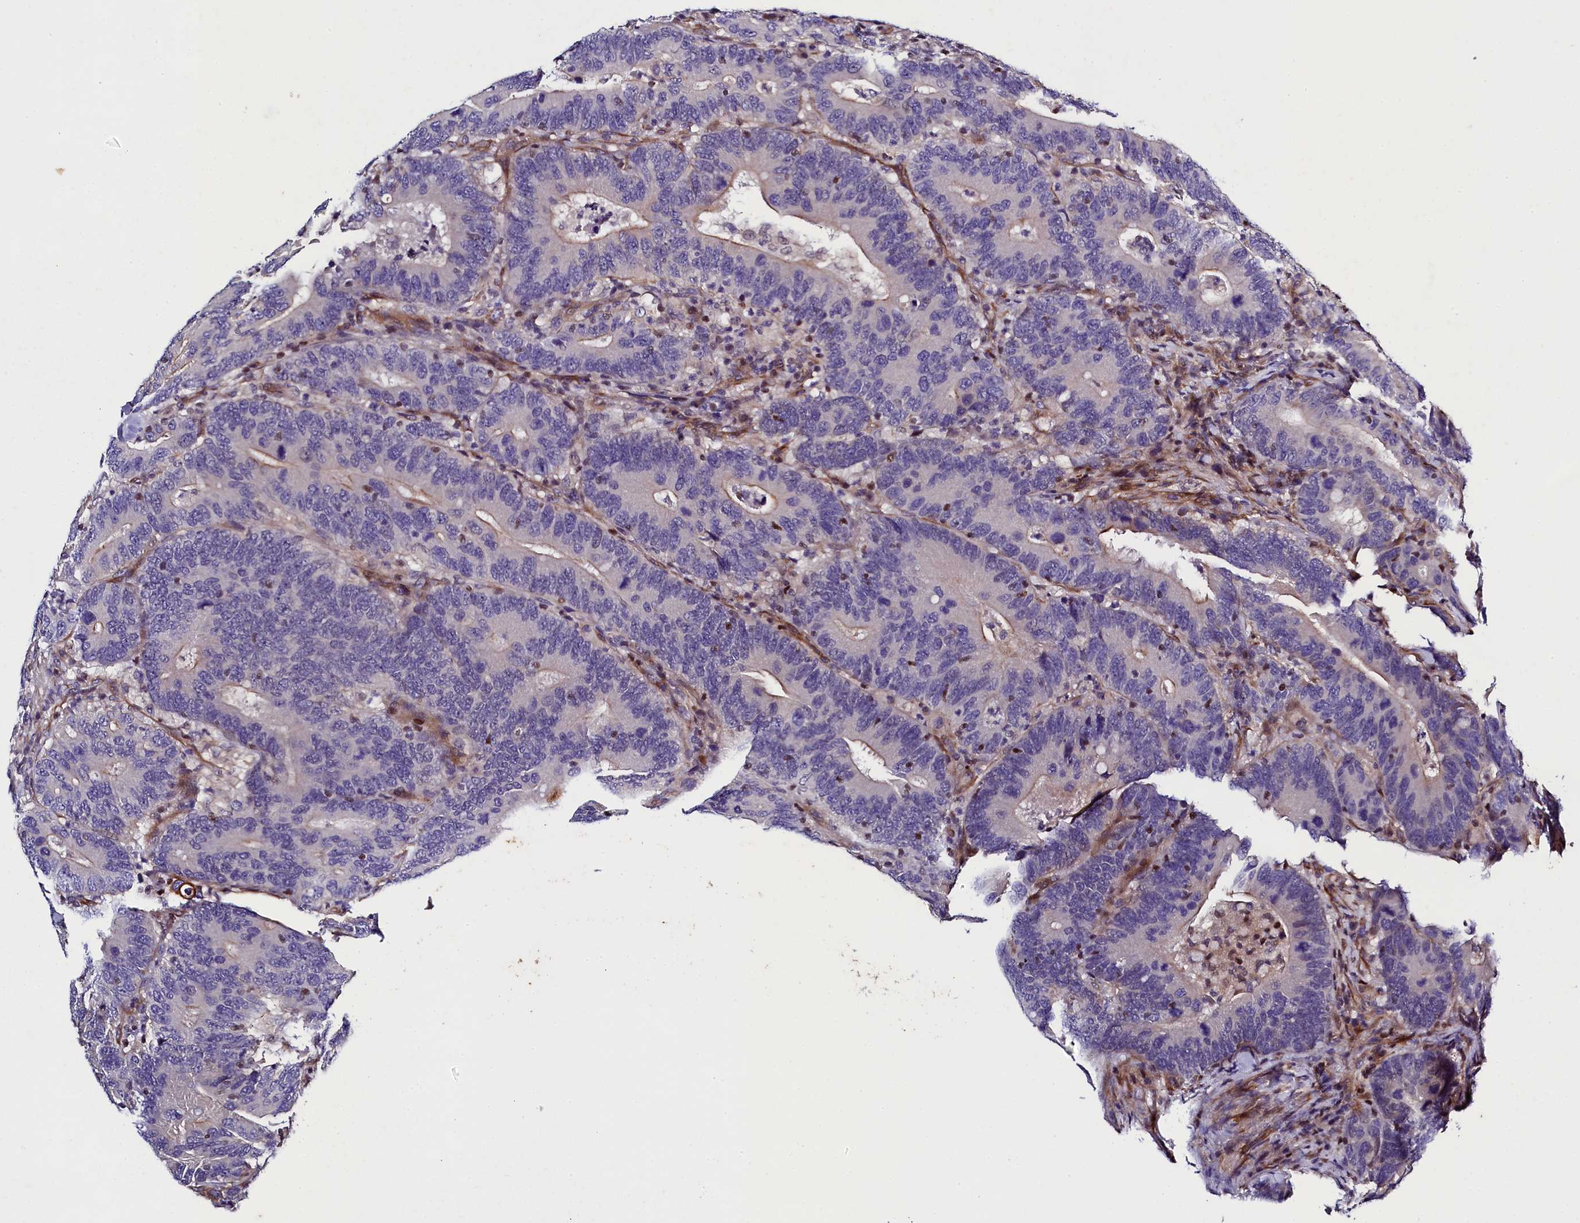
{"staining": {"intensity": "negative", "quantity": "none", "location": "none"}, "tissue": "colorectal cancer", "cell_type": "Tumor cells", "image_type": "cancer", "snomed": [{"axis": "morphology", "description": "Adenocarcinoma, NOS"}, {"axis": "topography", "description": "Colon"}], "caption": "Immunohistochemistry (IHC) histopathology image of colorectal adenocarcinoma stained for a protein (brown), which displays no positivity in tumor cells. (Brightfield microscopy of DAB (3,3'-diaminobenzidine) IHC at high magnification).", "gene": "SP4", "patient": {"sex": "female", "age": 66}}